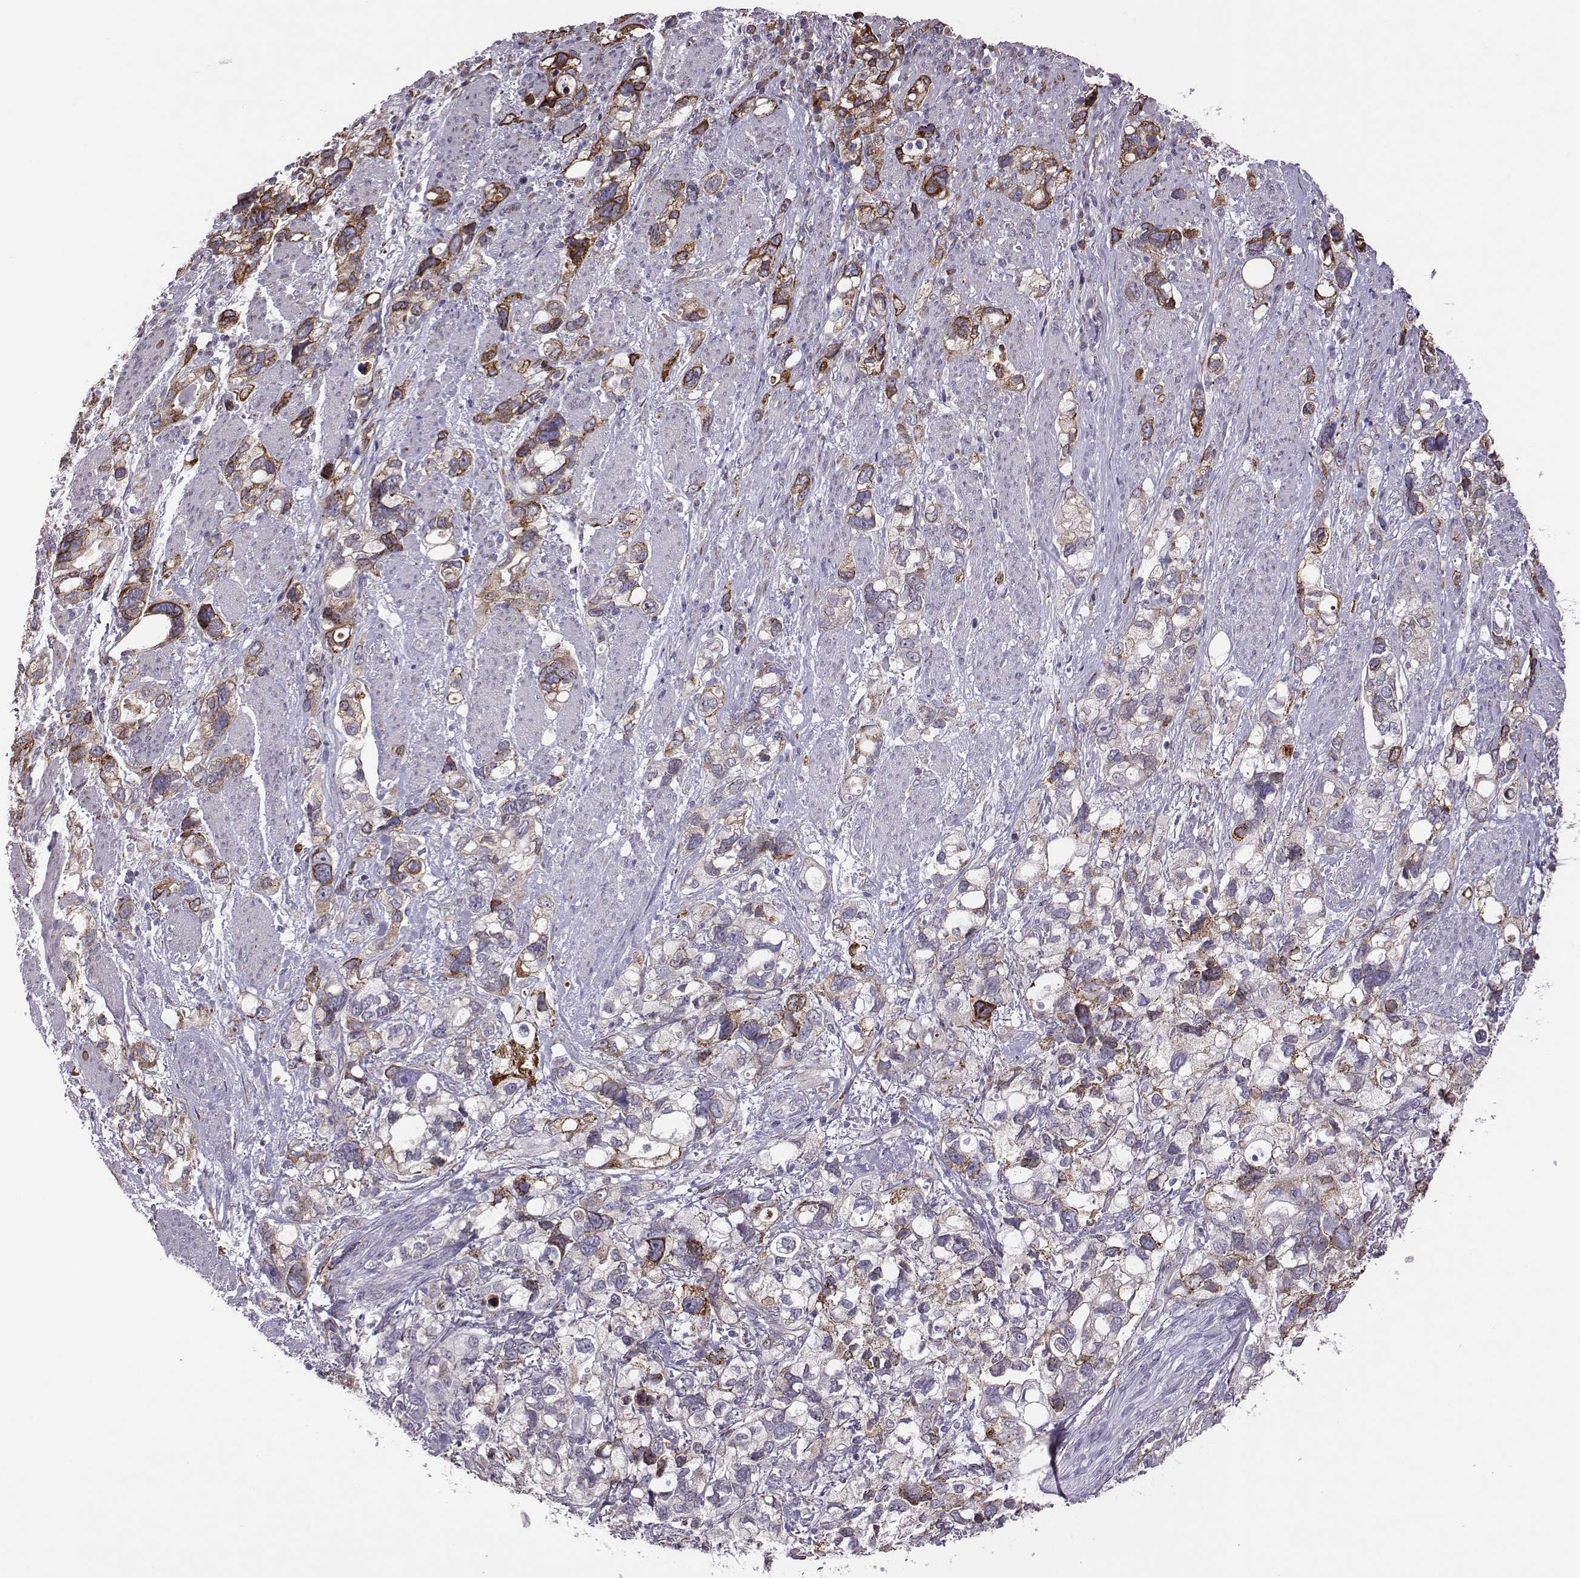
{"staining": {"intensity": "strong", "quantity": "<25%", "location": "cytoplasmic/membranous"}, "tissue": "stomach cancer", "cell_type": "Tumor cells", "image_type": "cancer", "snomed": [{"axis": "morphology", "description": "Adenocarcinoma, NOS"}, {"axis": "topography", "description": "Stomach, upper"}], "caption": "Protein staining of adenocarcinoma (stomach) tissue displays strong cytoplasmic/membranous staining in about <25% of tumor cells.", "gene": "SELENOI", "patient": {"sex": "female", "age": 81}}